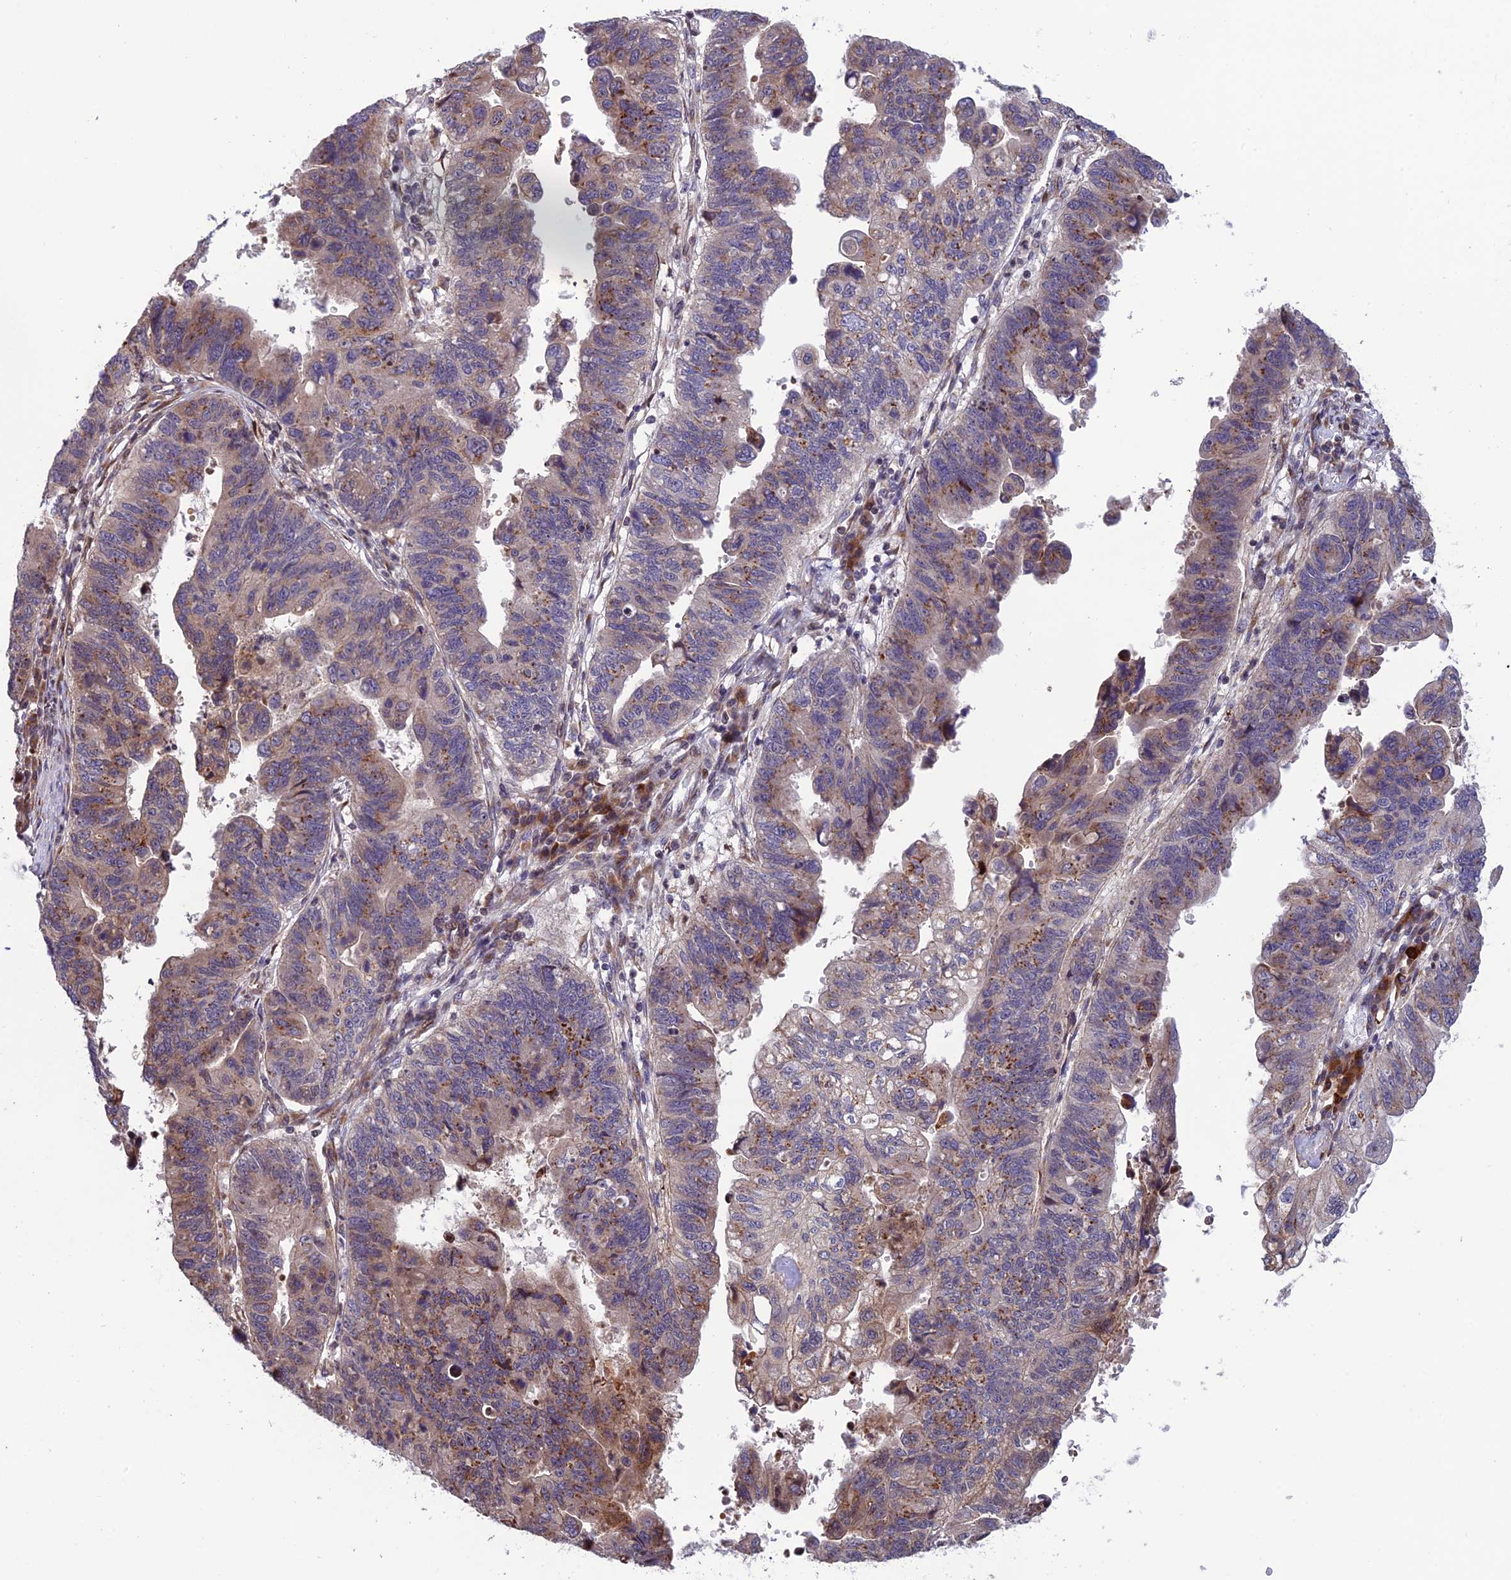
{"staining": {"intensity": "moderate", "quantity": "25%-75%", "location": "cytoplasmic/membranous"}, "tissue": "stomach cancer", "cell_type": "Tumor cells", "image_type": "cancer", "snomed": [{"axis": "morphology", "description": "Adenocarcinoma, NOS"}, {"axis": "topography", "description": "Stomach"}], "caption": "Stomach adenocarcinoma stained with IHC demonstrates moderate cytoplasmic/membranous expression in about 25%-75% of tumor cells.", "gene": "SMIM7", "patient": {"sex": "male", "age": 59}}